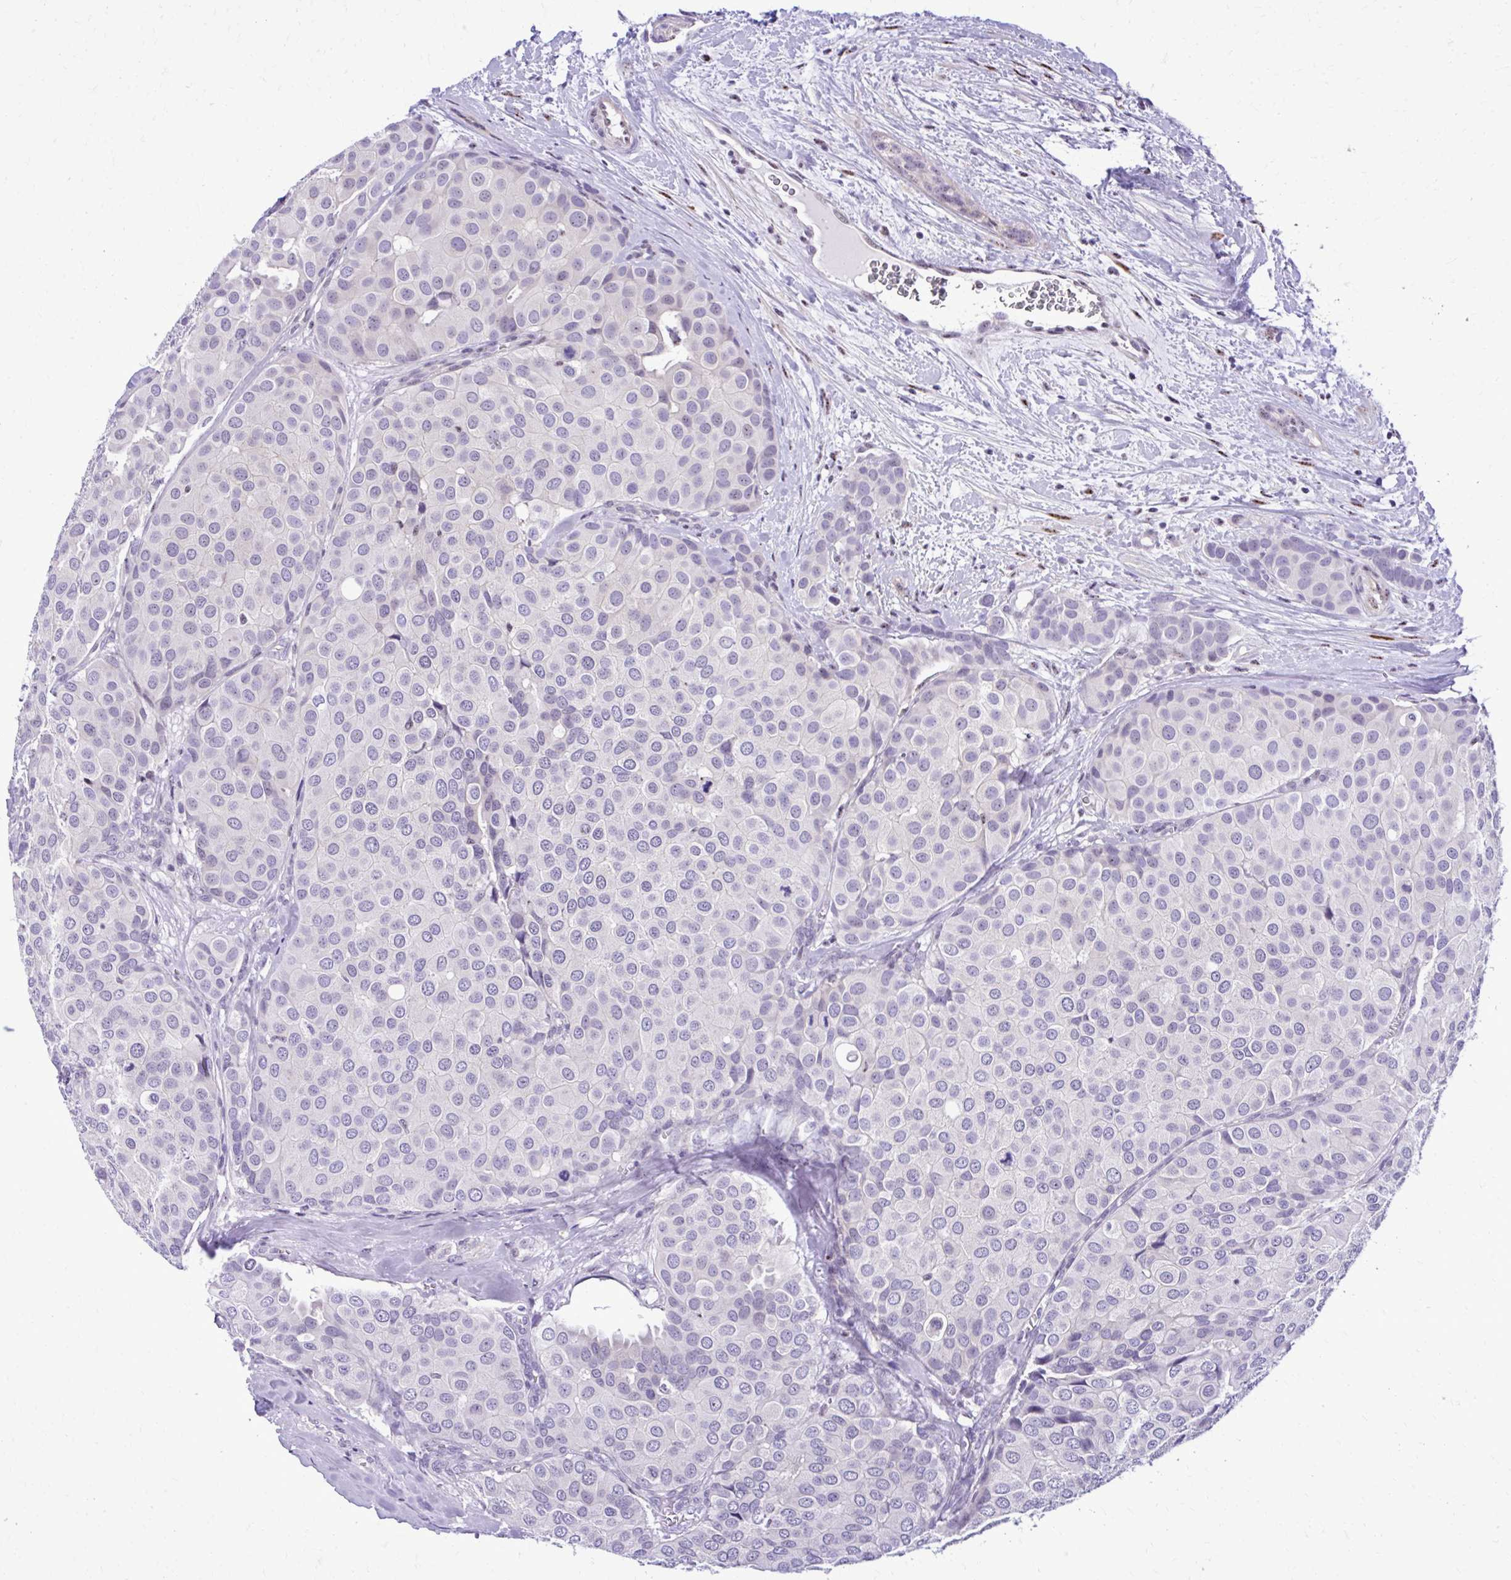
{"staining": {"intensity": "negative", "quantity": "none", "location": "none"}, "tissue": "breast cancer", "cell_type": "Tumor cells", "image_type": "cancer", "snomed": [{"axis": "morphology", "description": "Duct carcinoma"}, {"axis": "topography", "description": "Breast"}], "caption": "Breast cancer stained for a protein using immunohistochemistry (IHC) reveals no positivity tumor cells.", "gene": "RASL11B", "patient": {"sex": "female", "age": 70}}